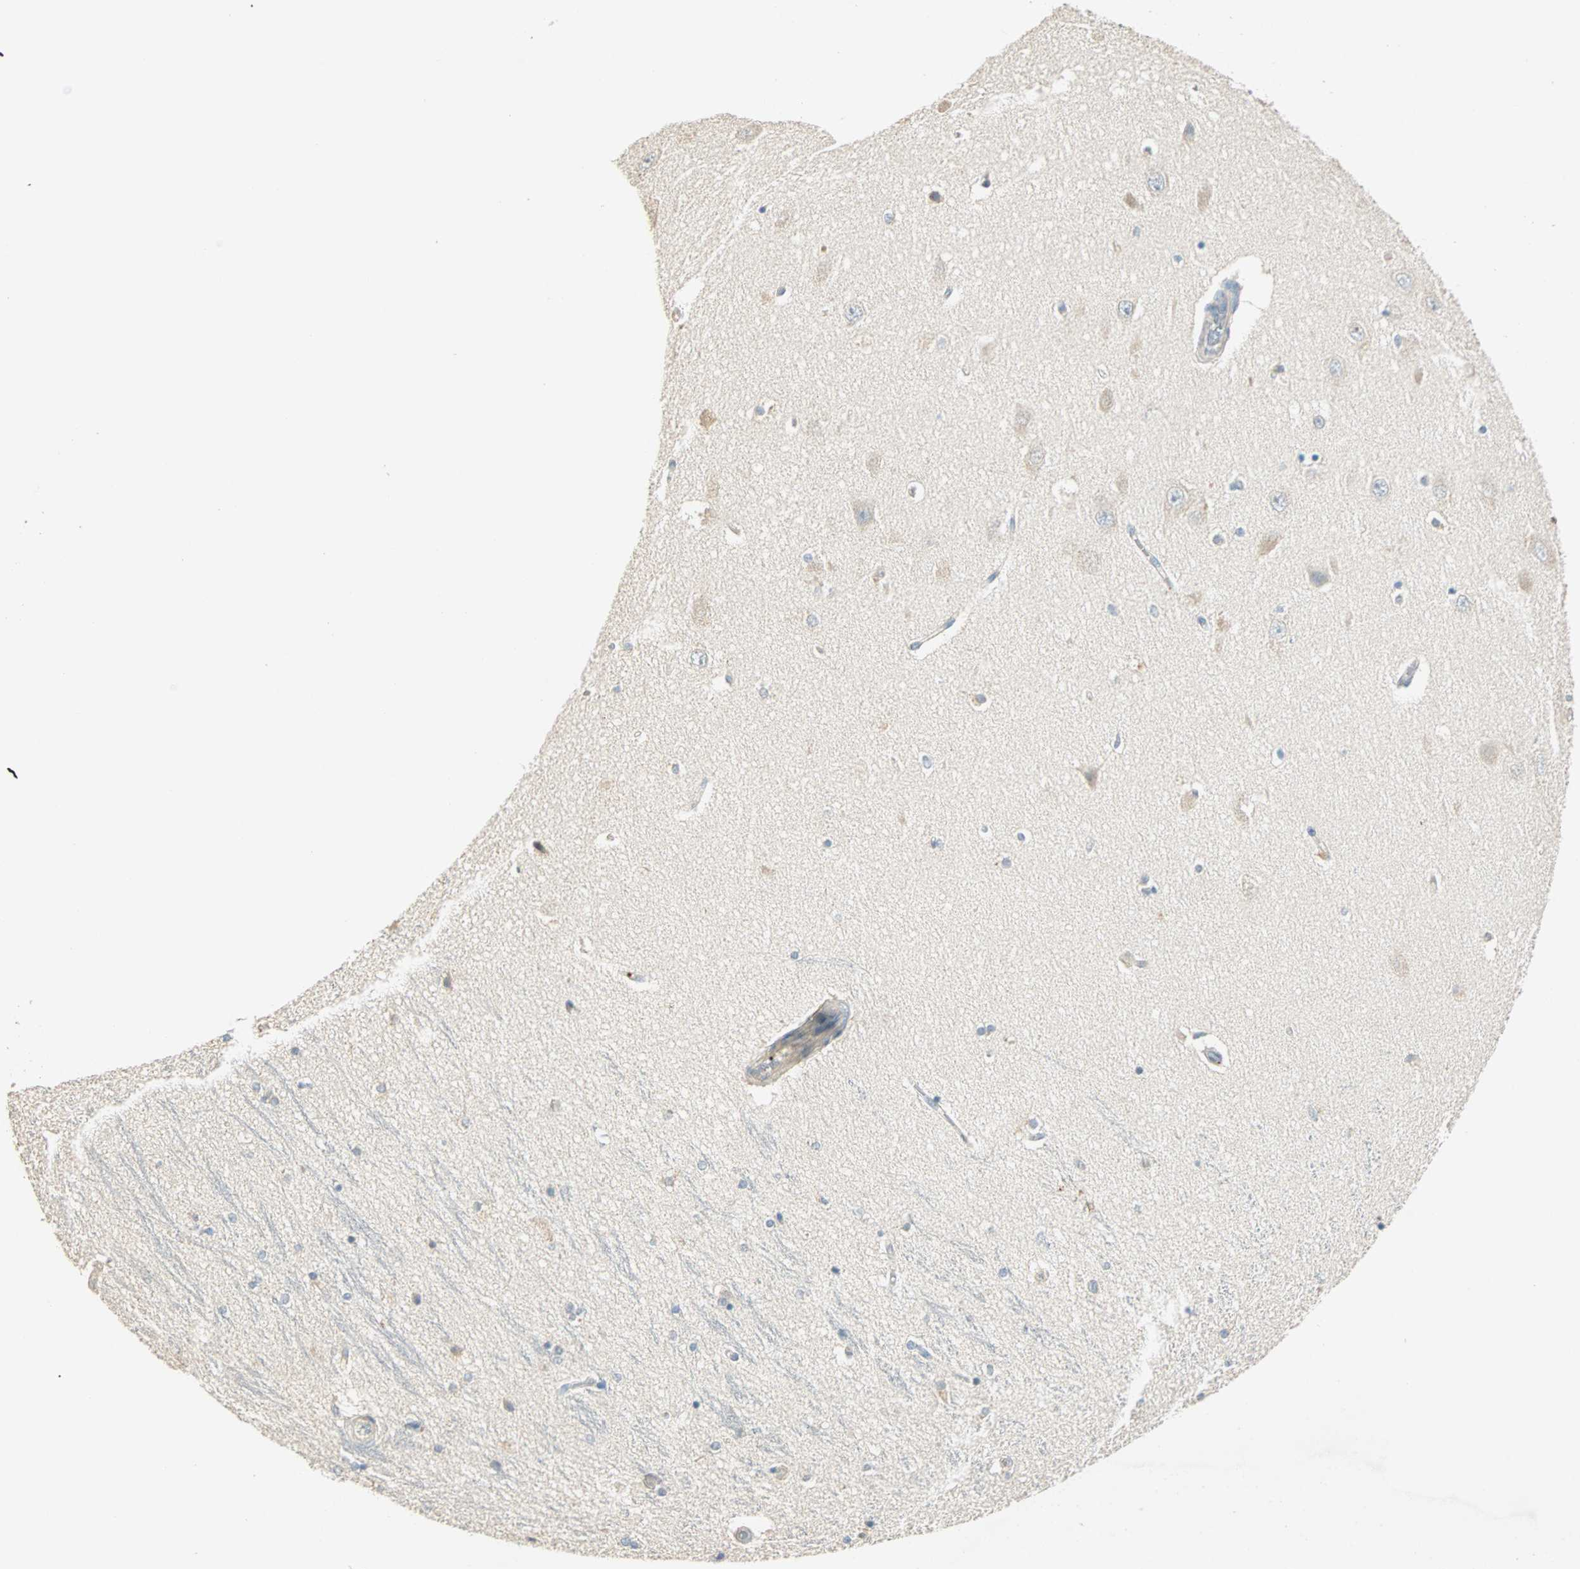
{"staining": {"intensity": "weak", "quantity": "<25%", "location": "cytoplasmic/membranous"}, "tissue": "hippocampus", "cell_type": "Glial cells", "image_type": "normal", "snomed": [{"axis": "morphology", "description": "Normal tissue, NOS"}, {"axis": "topography", "description": "Hippocampus"}], "caption": "Immunohistochemistry (IHC) photomicrograph of unremarkable hippocampus stained for a protein (brown), which demonstrates no staining in glial cells.", "gene": "RAD18", "patient": {"sex": "female", "age": 54}}